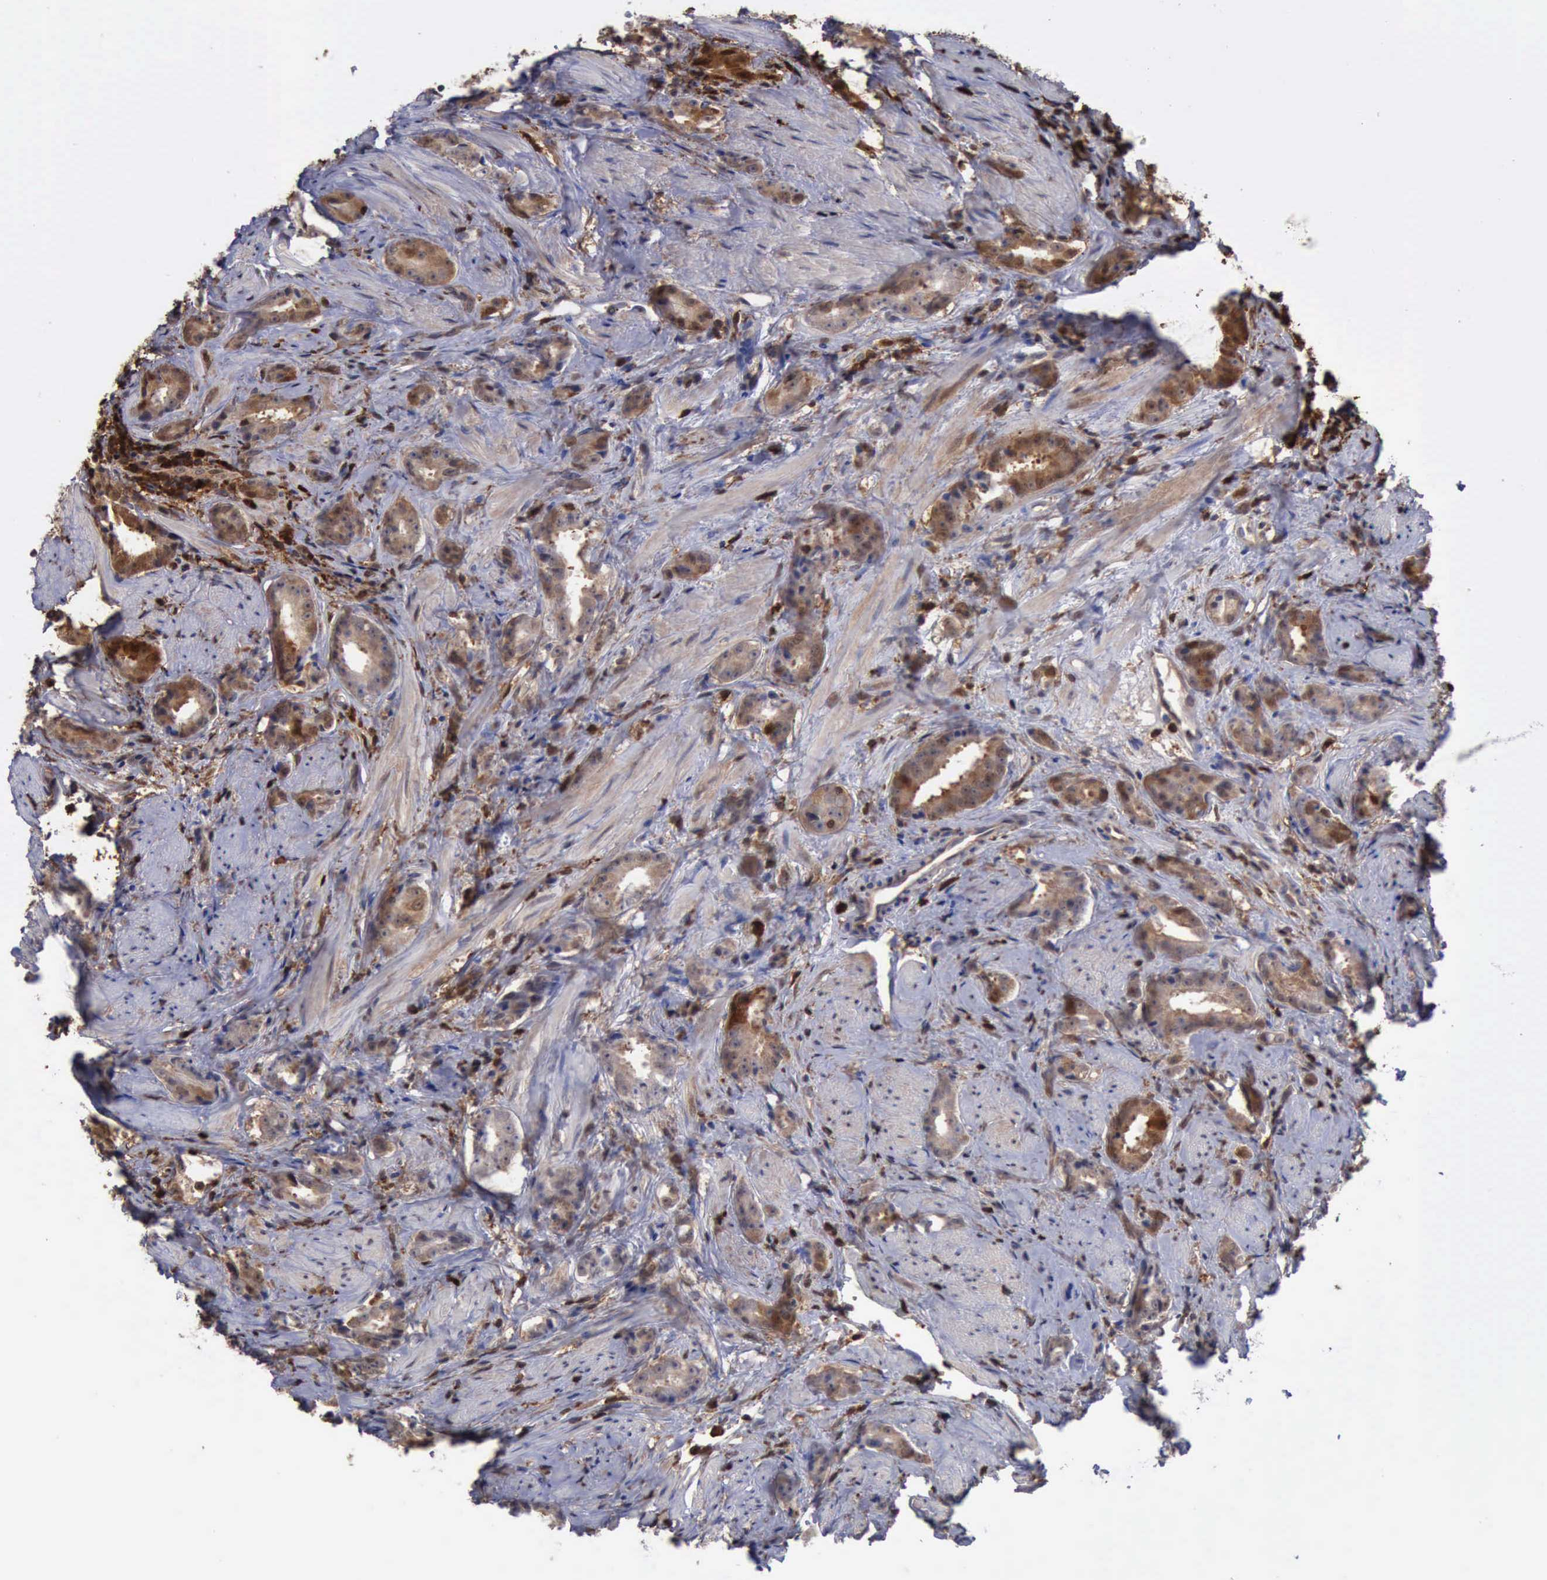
{"staining": {"intensity": "weak", "quantity": "25%-75%", "location": "cytoplasmic/membranous"}, "tissue": "prostate cancer", "cell_type": "Tumor cells", "image_type": "cancer", "snomed": [{"axis": "morphology", "description": "Adenocarcinoma, Medium grade"}, {"axis": "topography", "description": "Prostate"}], "caption": "The immunohistochemical stain highlights weak cytoplasmic/membranous positivity in tumor cells of medium-grade adenocarcinoma (prostate) tissue. The staining was performed using DAB (3,3'-diaminobenzidine), with brown indicating positive protein expression. Nuclei are stained blue with hematoxylin.", "gene": "STAT1", "patient": {"sex": "male", "age": 53}}